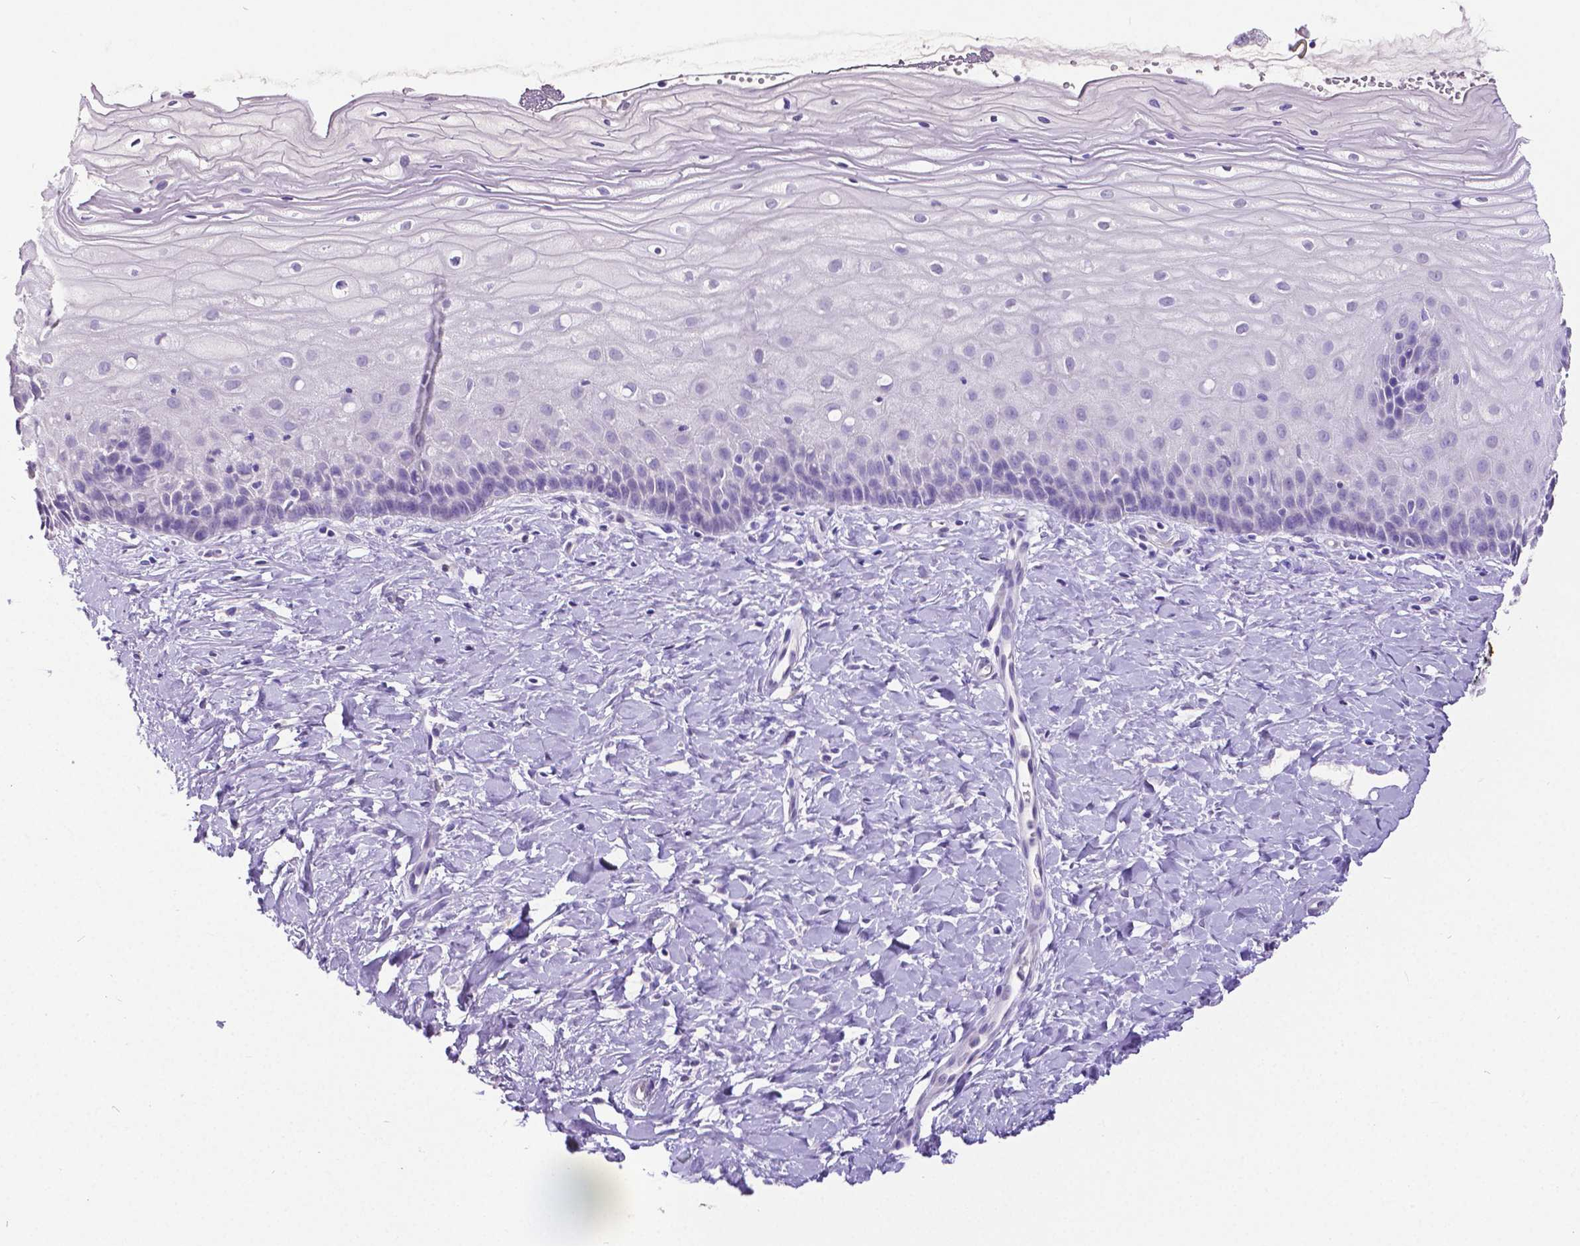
{"staining": {"intensity": "negative", "quantity": "none", "location": "none"}, "tissue": "cervix", "cell_type": "Glandular cells", "image_type": "normal", "snomed": [{"axis": "morphology", "description": "Normal tissue, NOS"}, {"axis": "topography", "description": "Cervix"}], "caption": "An immunohistochemistry micrograph of benign cervix is shown. There is no staining in glandular cells of cervix. (DAB (3,3'-diaminobenzidine) immunohistochemistry (IHC) with hematoxylin counter stain).", "gene": "SATB2", "patient": {"sex": "female", "age": 37}}